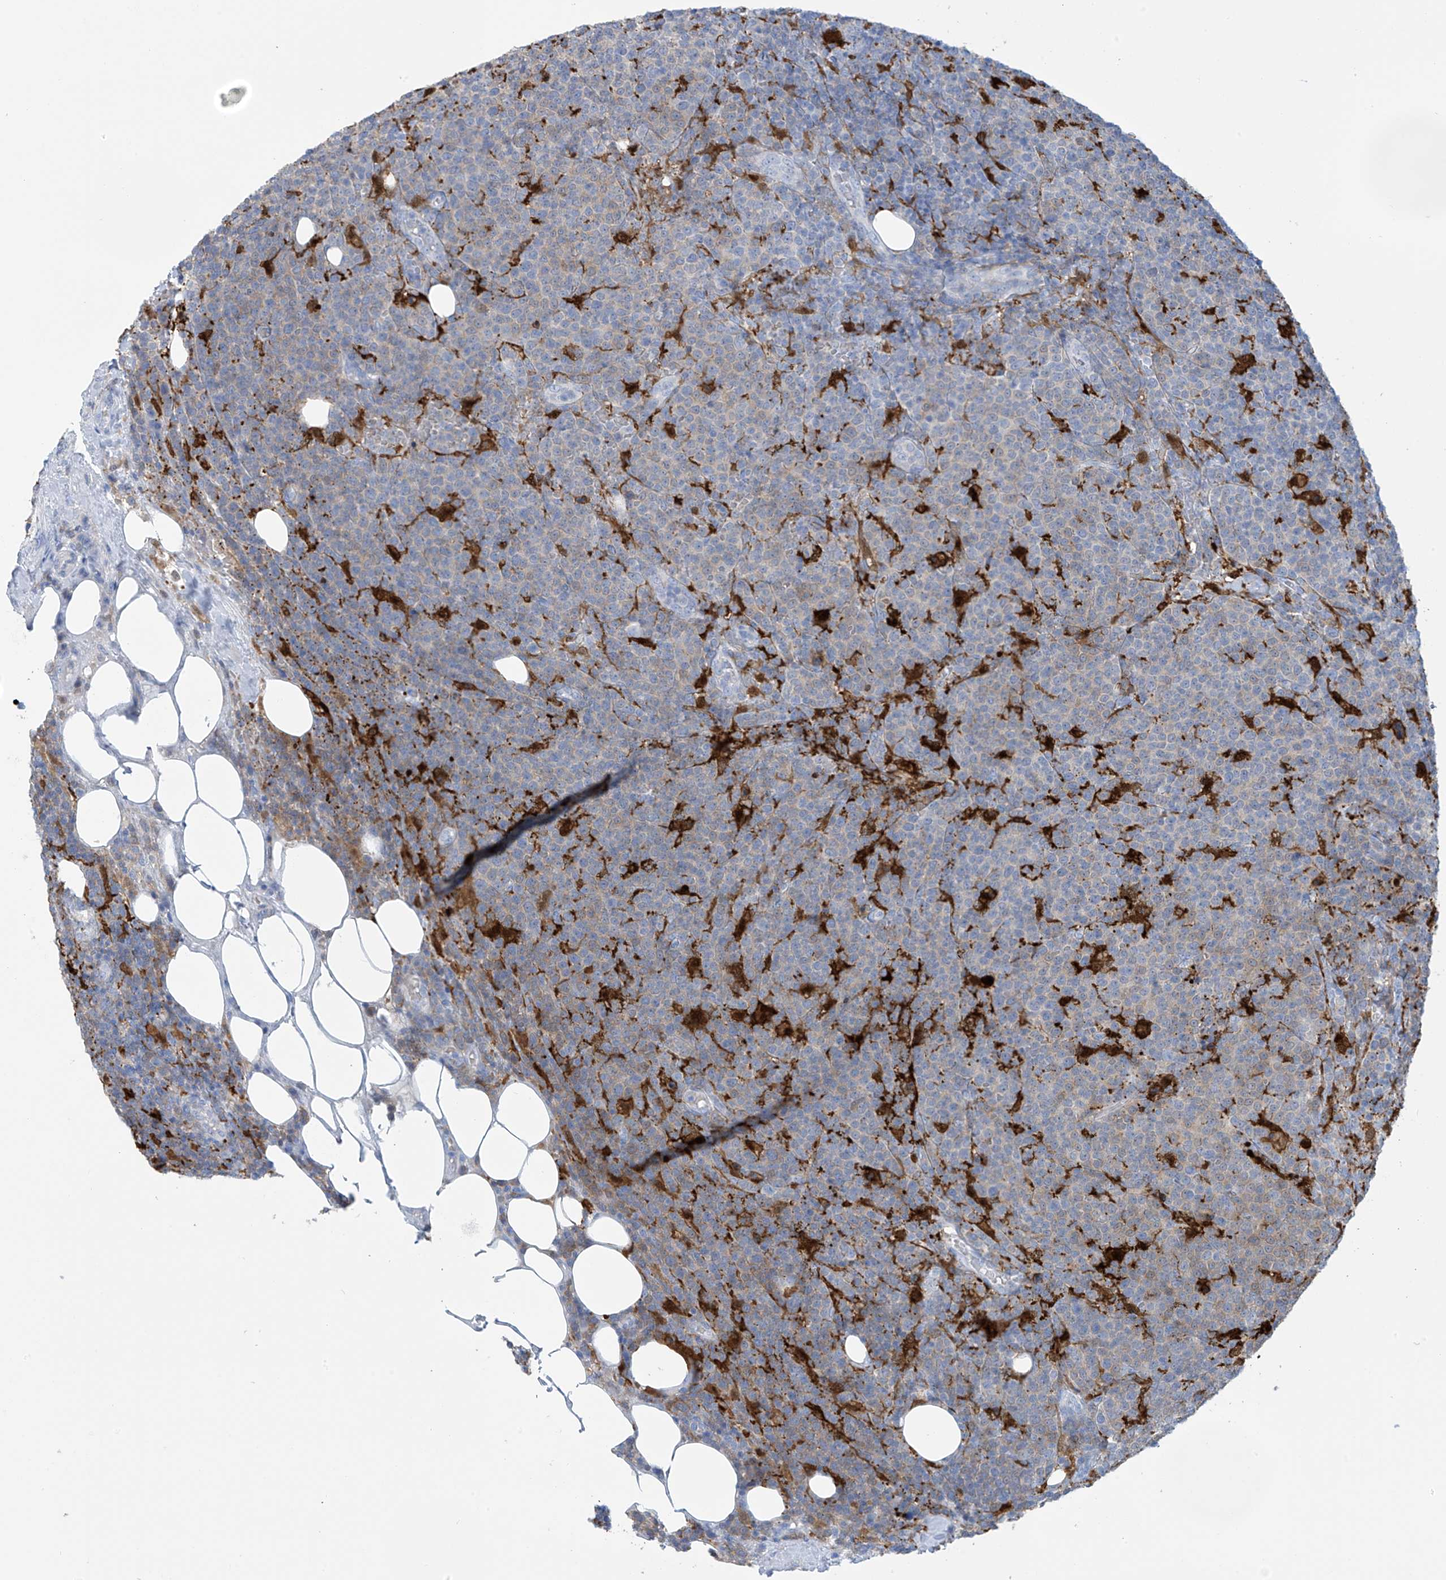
{"staining": {"intensity": "negative", "quantity": "none", "location": "none"}, "tissue": "lymphoma", "cell_type": "Tumor cells", "image_type": "cancer", "snomed": [{"axis": "morphology", "description": "Malignant lymphoma, non-Hodgkin's type, High grade"}, {"axis": "topography", "description": "Lymph node"}], "caption": "DAB (3,3'-diaminobenzidine) immunohistochemical staining of lymphoma reveals no significant staining in tumor cells.", "gene": "TRMT2B", "patient": {"sex": "male", "age": 61}}